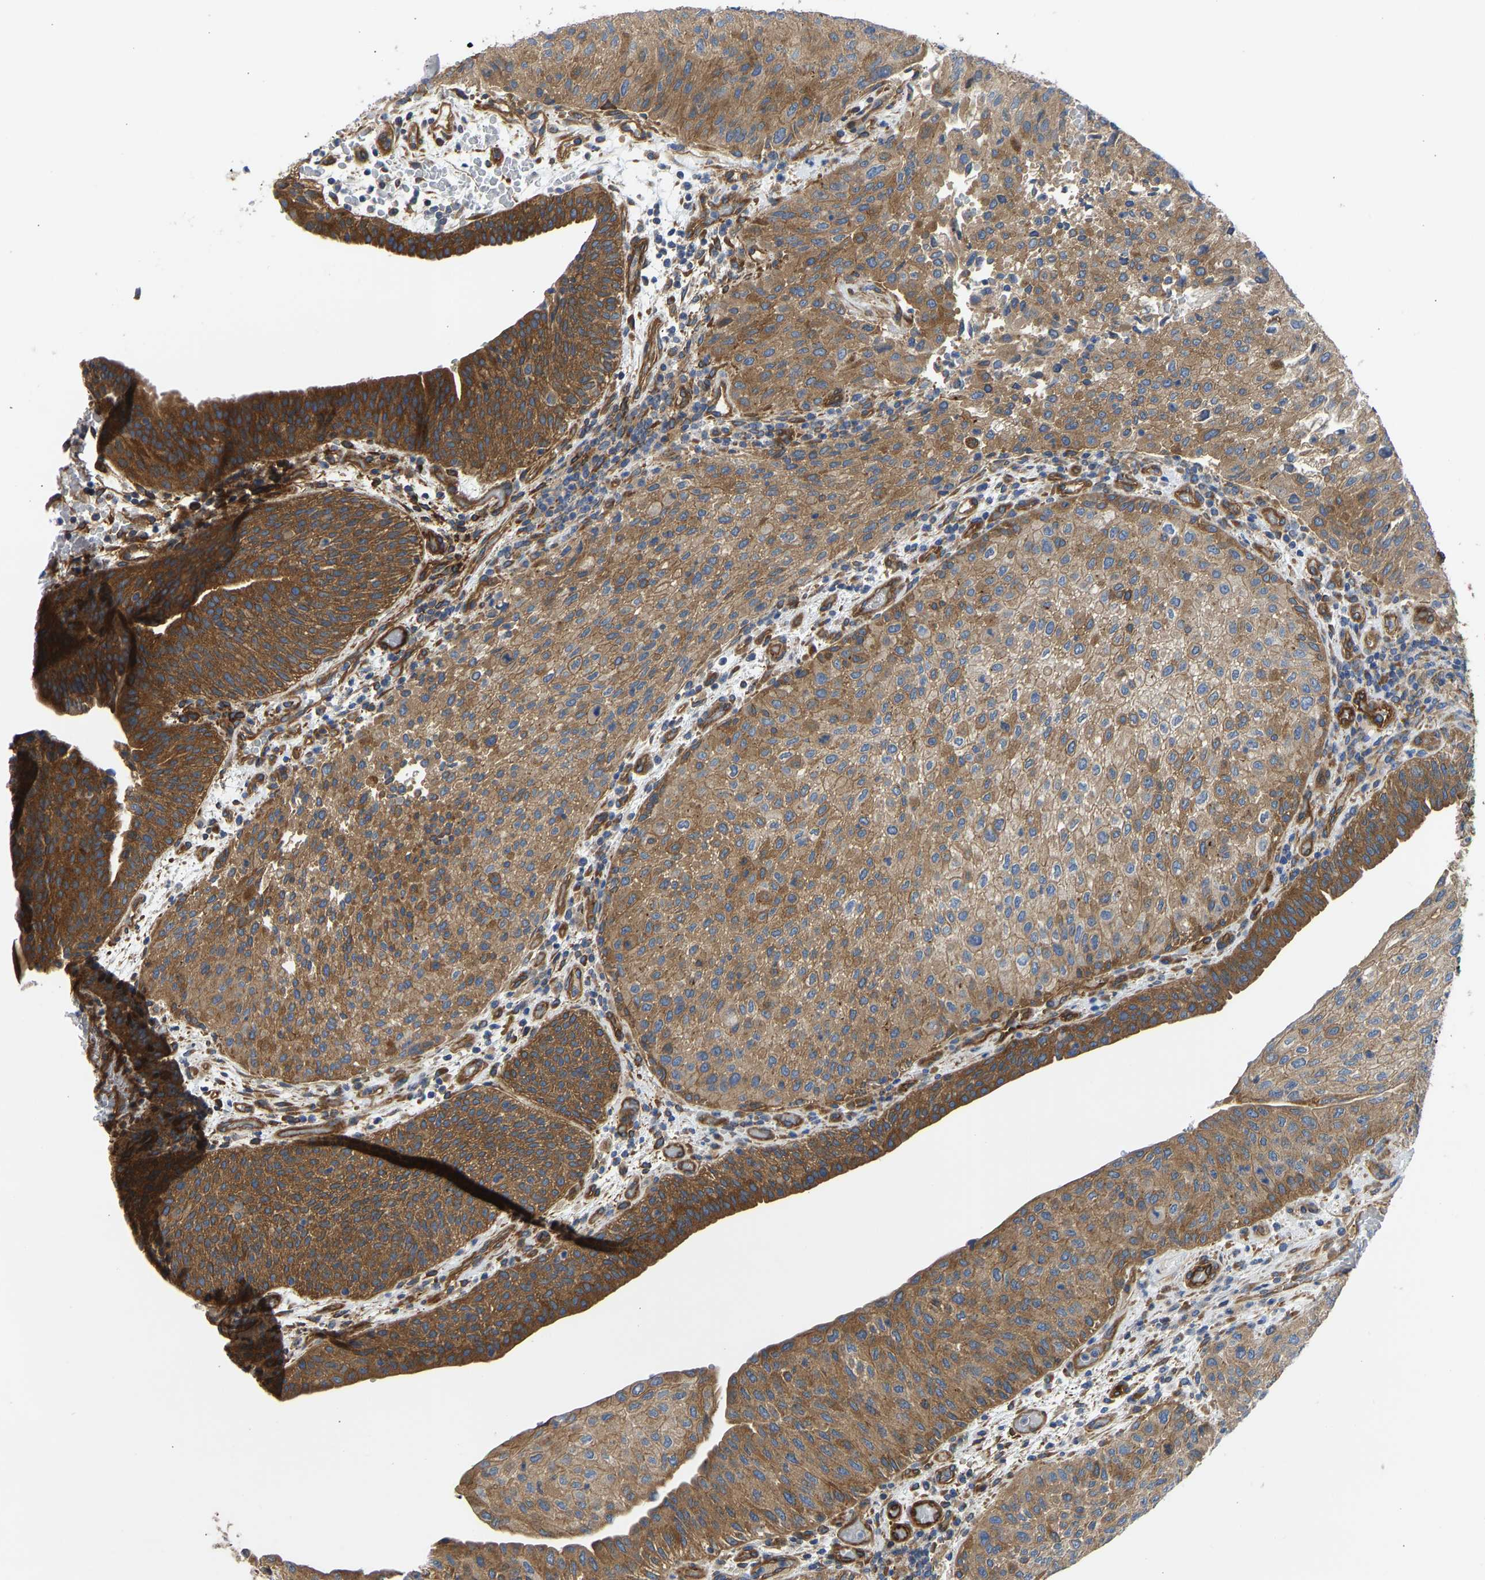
{"staining": {"intensity": "moderate", "quantity": ">75%", "location": "cytoplasmic/membranous"}, "tissue": "urothelial cancer", "cell_type": "Tumor cells", "image_type": "cancer", "snomed": [{"axis": "morphology", "description": "Urothelial carcinoma, Low grade"}, {"axis": "morphology", "description": "Urothelial carcinoma, High grade"}, {"axis": "topography", "description": "Urinary bladder"}], "caption": "The photomicrograph exhibits immunohistochemical staining of low-grade urothelial carcinoma. There is moderate cytoplasmic/membranous expression is appreciated in approximately >75% of tumor cells. (brown staining indicates protein expression, while blue staining denotes nuclei).", "gene": "MYO1C", "patient": {"sex": "male", "age": 35}}